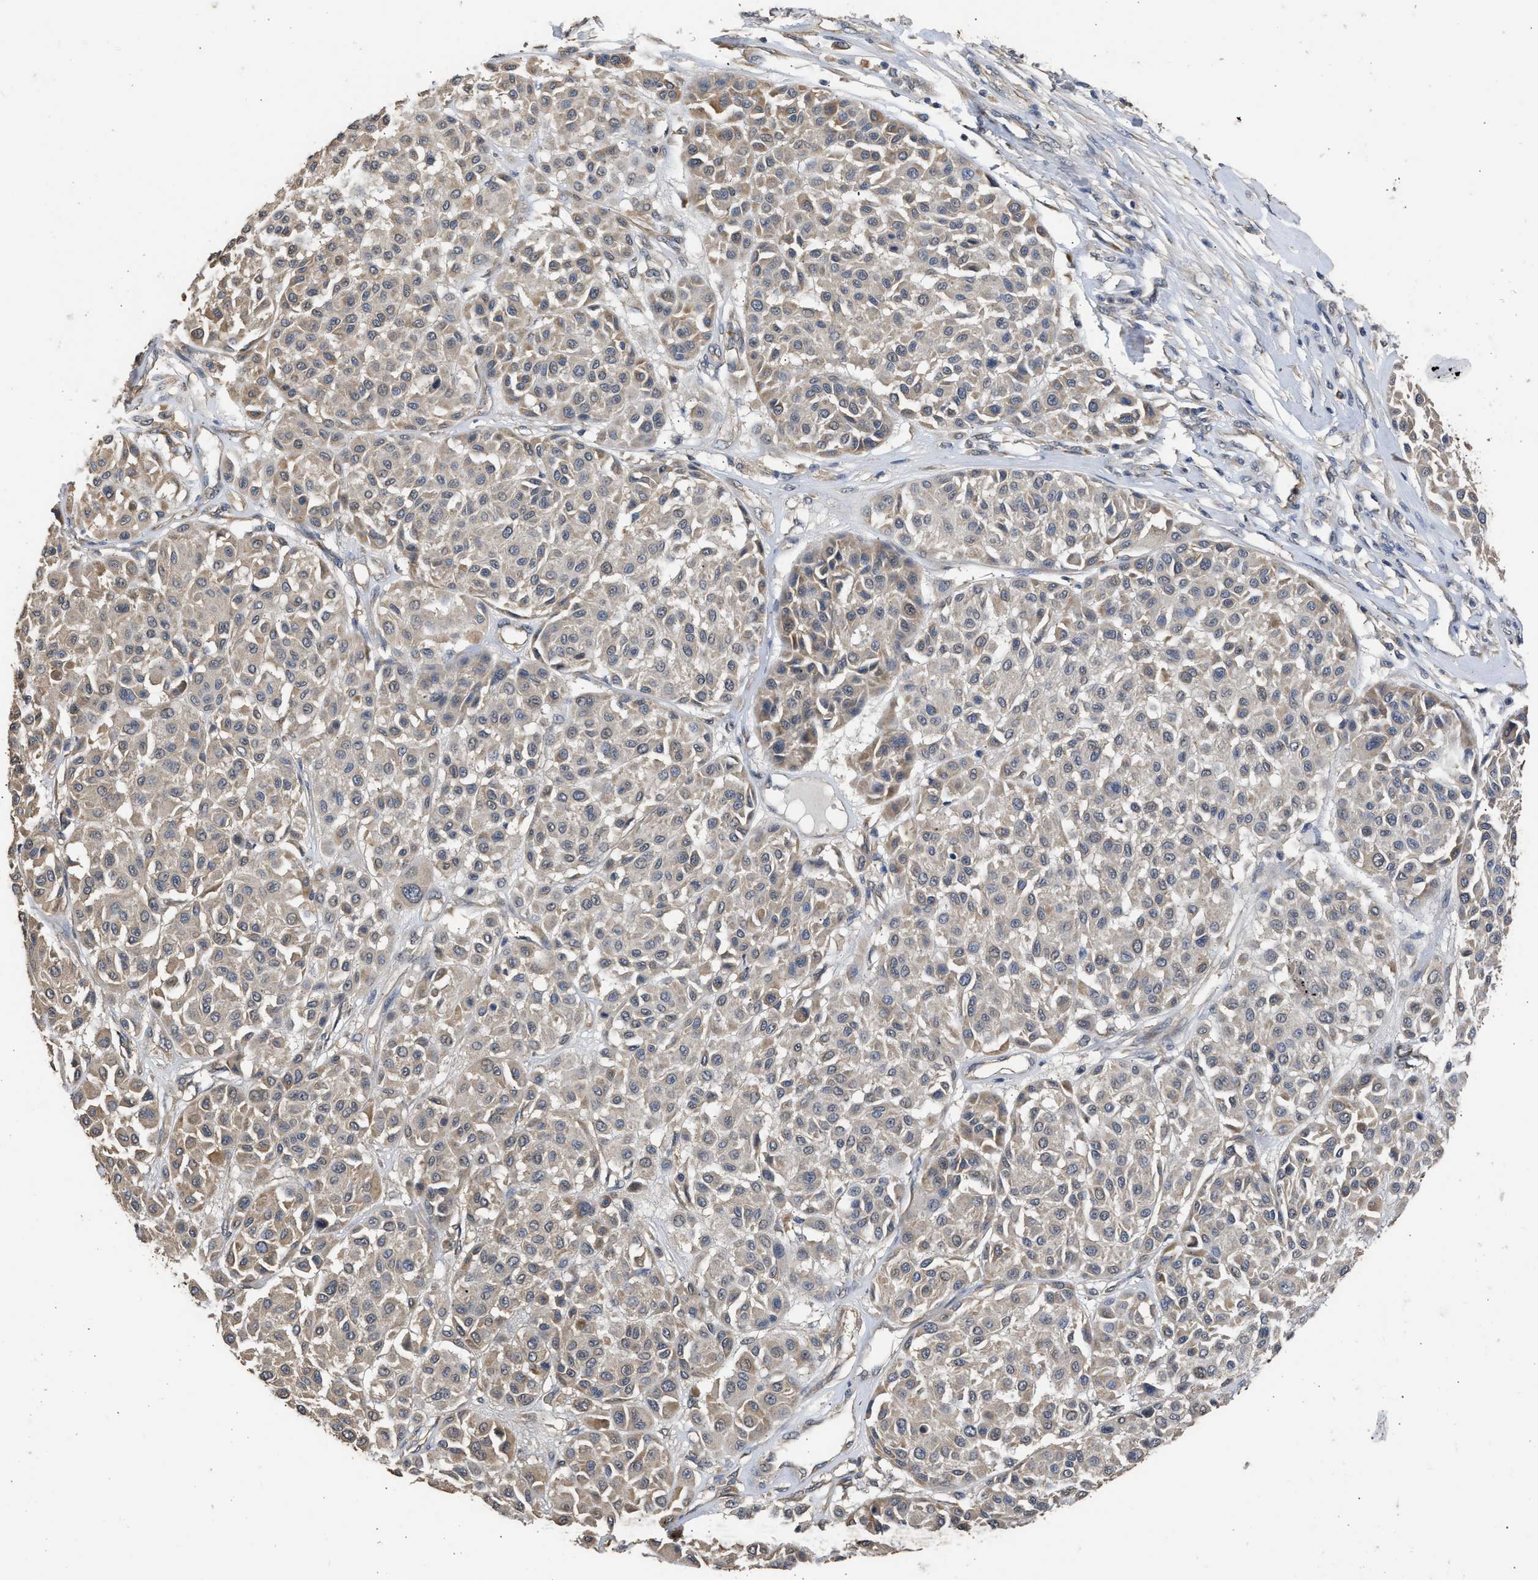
{"staining": {"intensity": "moderate", "quantity": "25%-75%", "location": "cytoplasmic/membranous"}, "tissue": "melanoma", "cell_type": "Tumor cells", "image_type": "cancer", "snomed": [{"axis": "morphology", "description": "Malignant melanoma, Metastatic site"}, {"axis": "topography", "description": "Soft tissue"}], "caption": "Protein staining of melanoma tissue shows moderate cytoplasmic/membranous staining in approximately 25%-75% of tumor cells. Using DAB (brown) and hematoxylin (blue) stains, captured at high magnification using brightfield microscopy.", "gene": "SPINT2", "patient": {"sex": "male", "age": 41}}